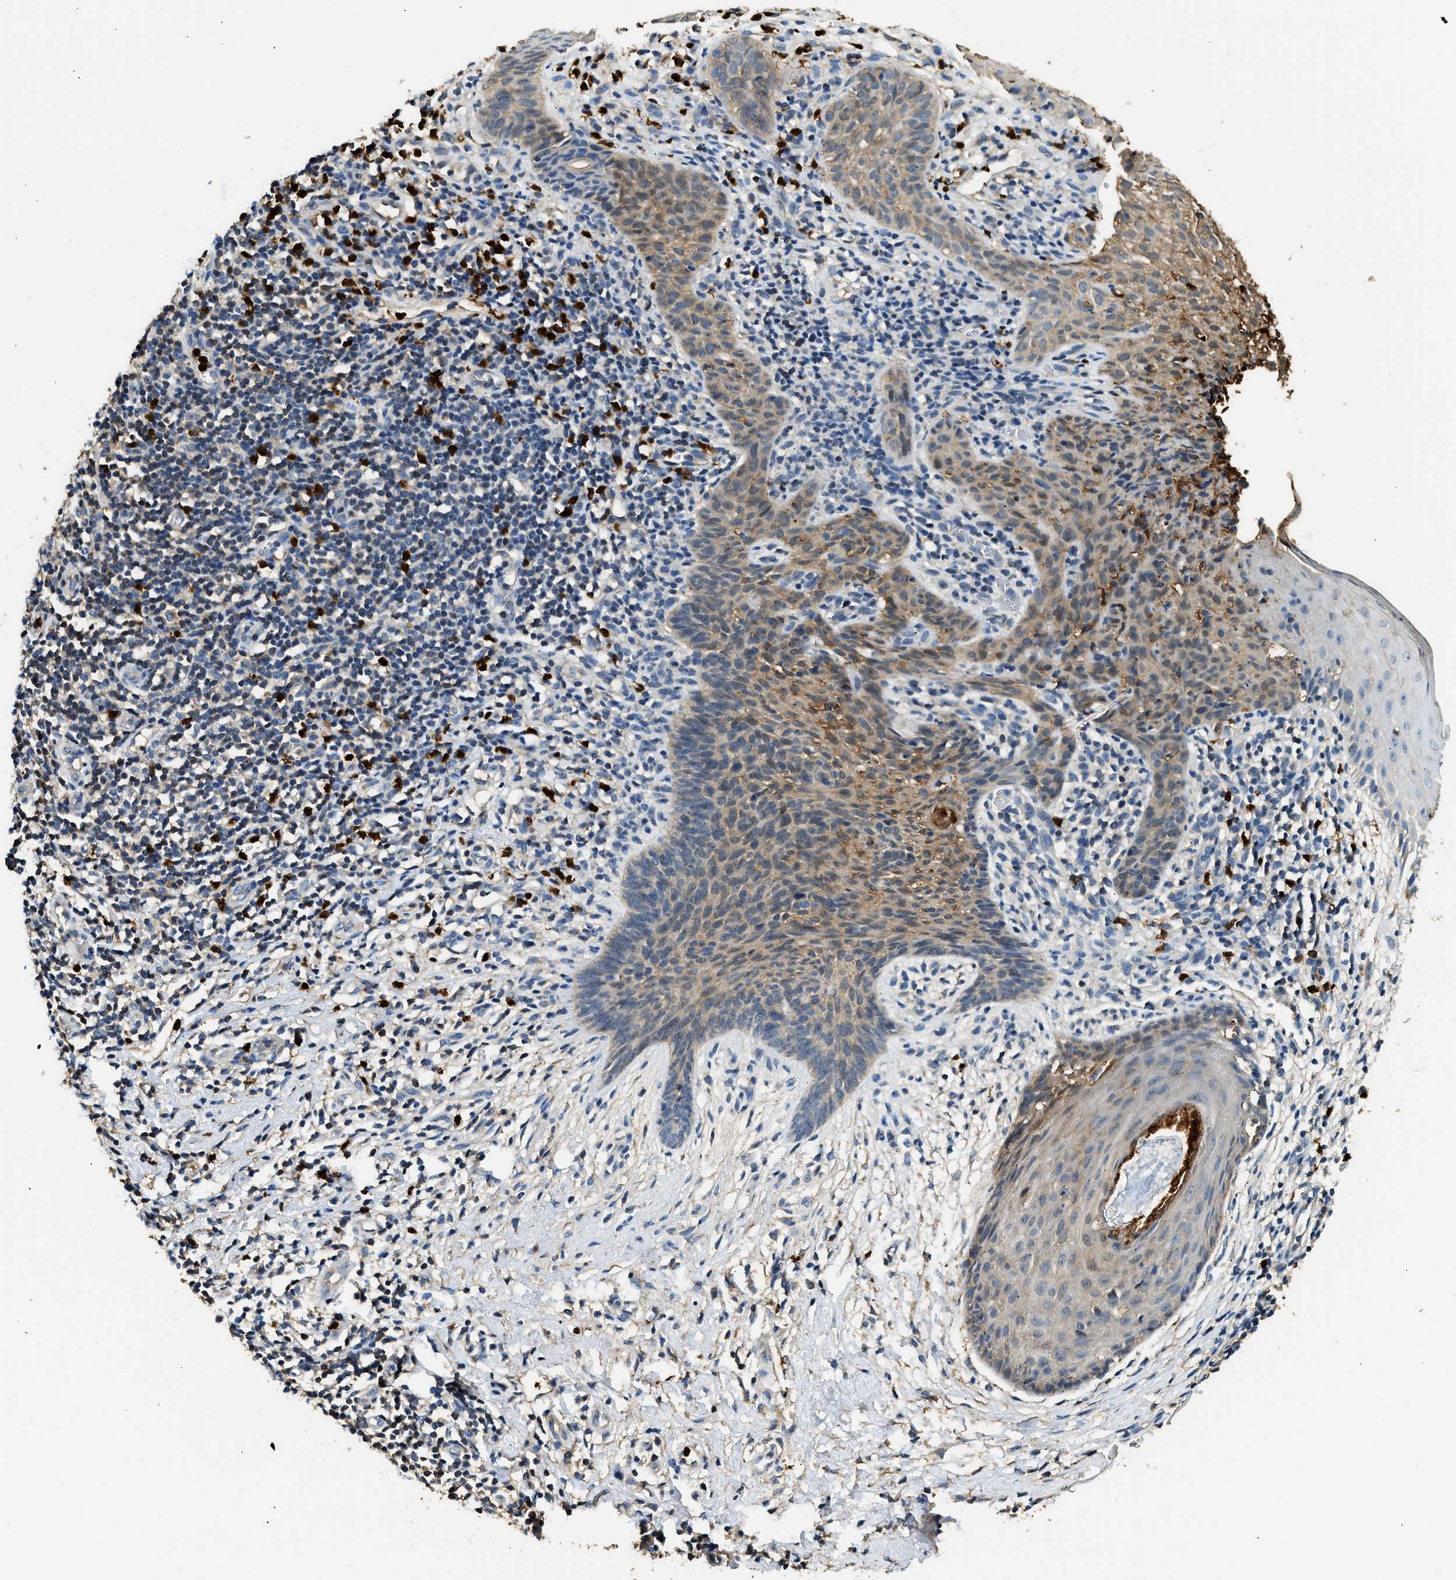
{"staining": {"intensity": "moderate", "quantity": ">75%", "location": "cytoplasmic/membranous"}, "tissue": "skin cancer", "cell_type": "Tumor cells", "image_type": "cancer", "snomed": [{"axis": "morphology", "description": "Basal cell carcinoma"}, {"axis": "topography", "description": "Skin"}], "caption": "A photomicrograph showing moderate cytoplasmic/membranous positivity in about >75% of tumor cells in skin basal cell carcinoma, as visualized by brown immunohistochemical staining.", "gene": "ANXA3", "patient": {"sex": "male", "age": 60}}